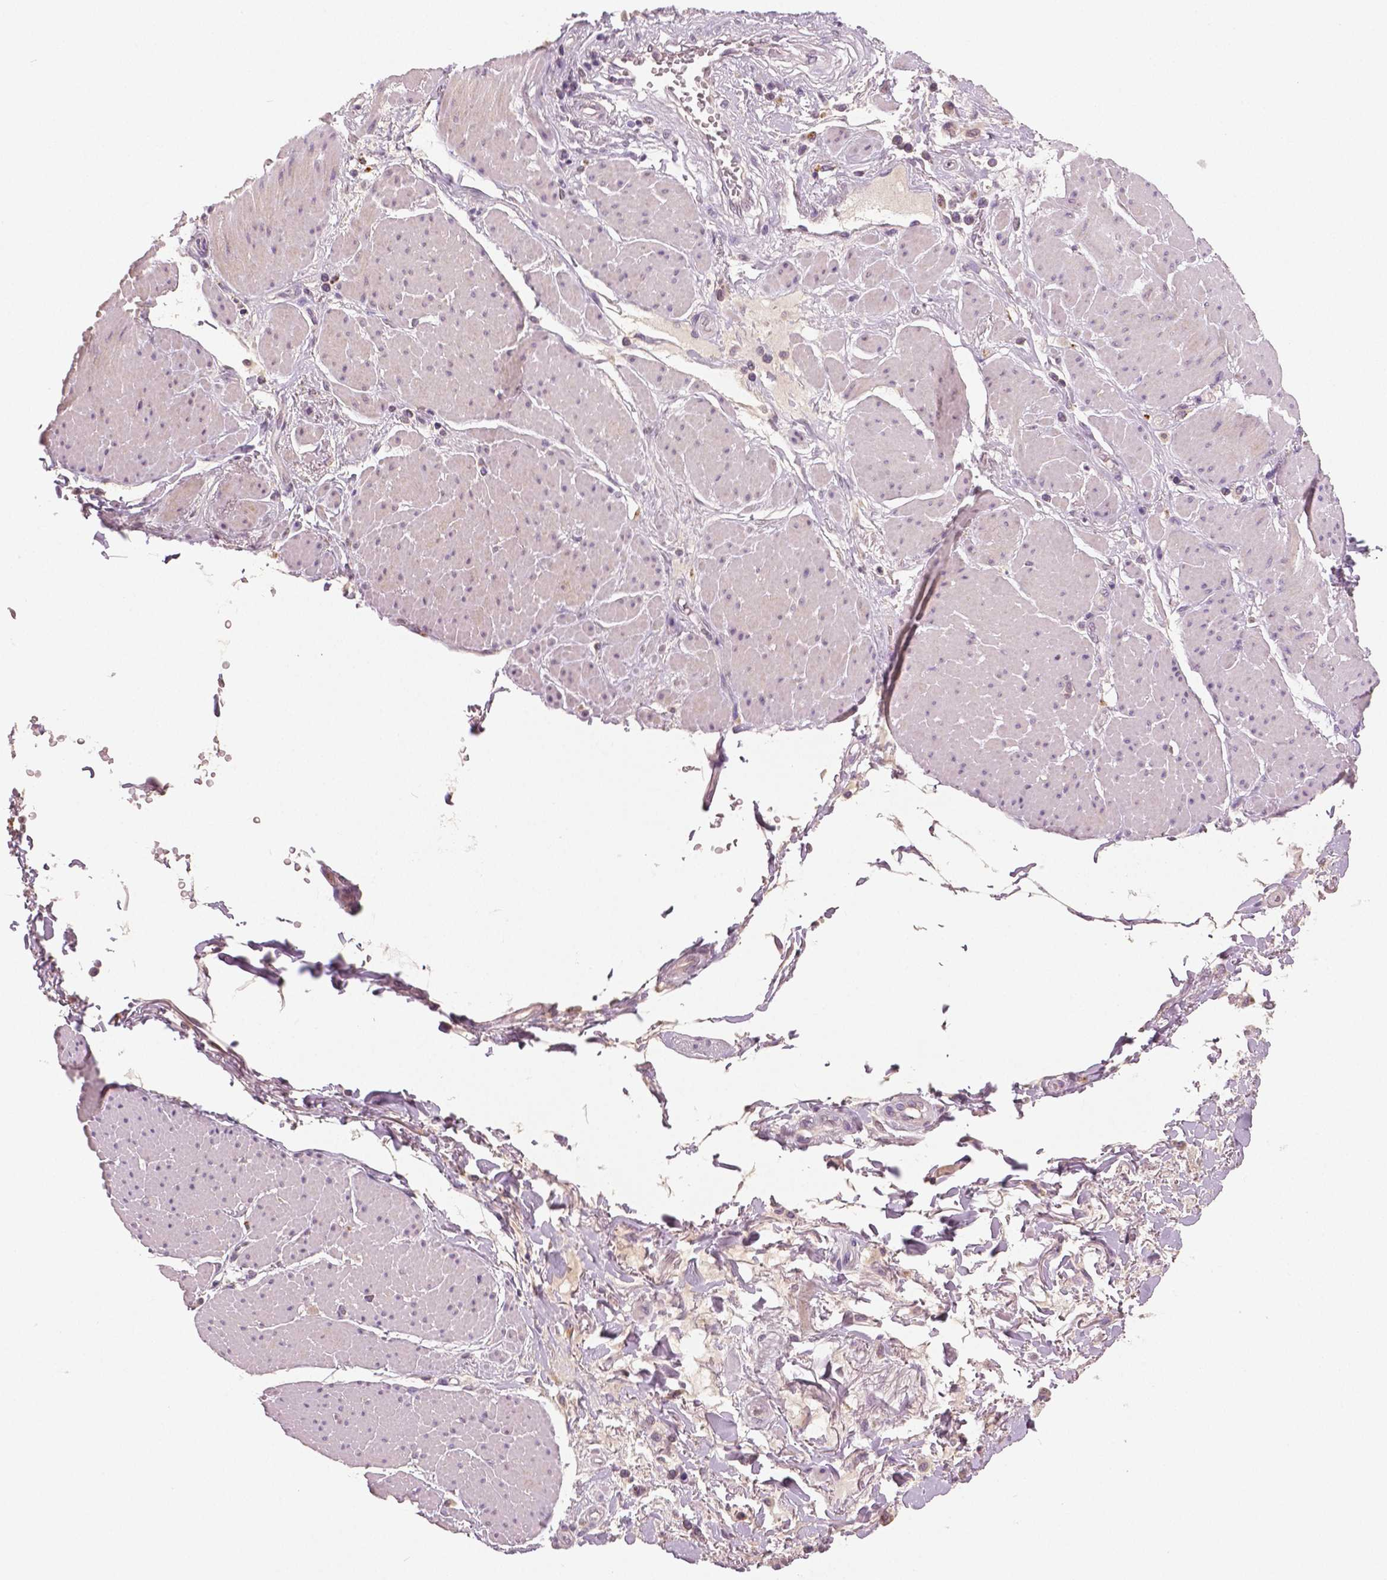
{"staining": {"intensity": "moderate", "quantity": "<25%", "location": "nuclear"}, "tissue": "adipose tissue", "cell_type": "Adipocytes", "image_type": "normal", "snomed": [{"axis": "morphology", "description": "Normal tissue, NOS"}, {"axis": "topography", "description": "Vagina"}, {"axis": "topography", "description": "Peripheral nerve tissue"}], "caption": "Adipocytes show low levels of moderate nuclear positivity in approximately <25% of cells in unremarkable human adipose tissue.", "gene": "MKI67", "patient": {"sex": "female", "age": 71}}